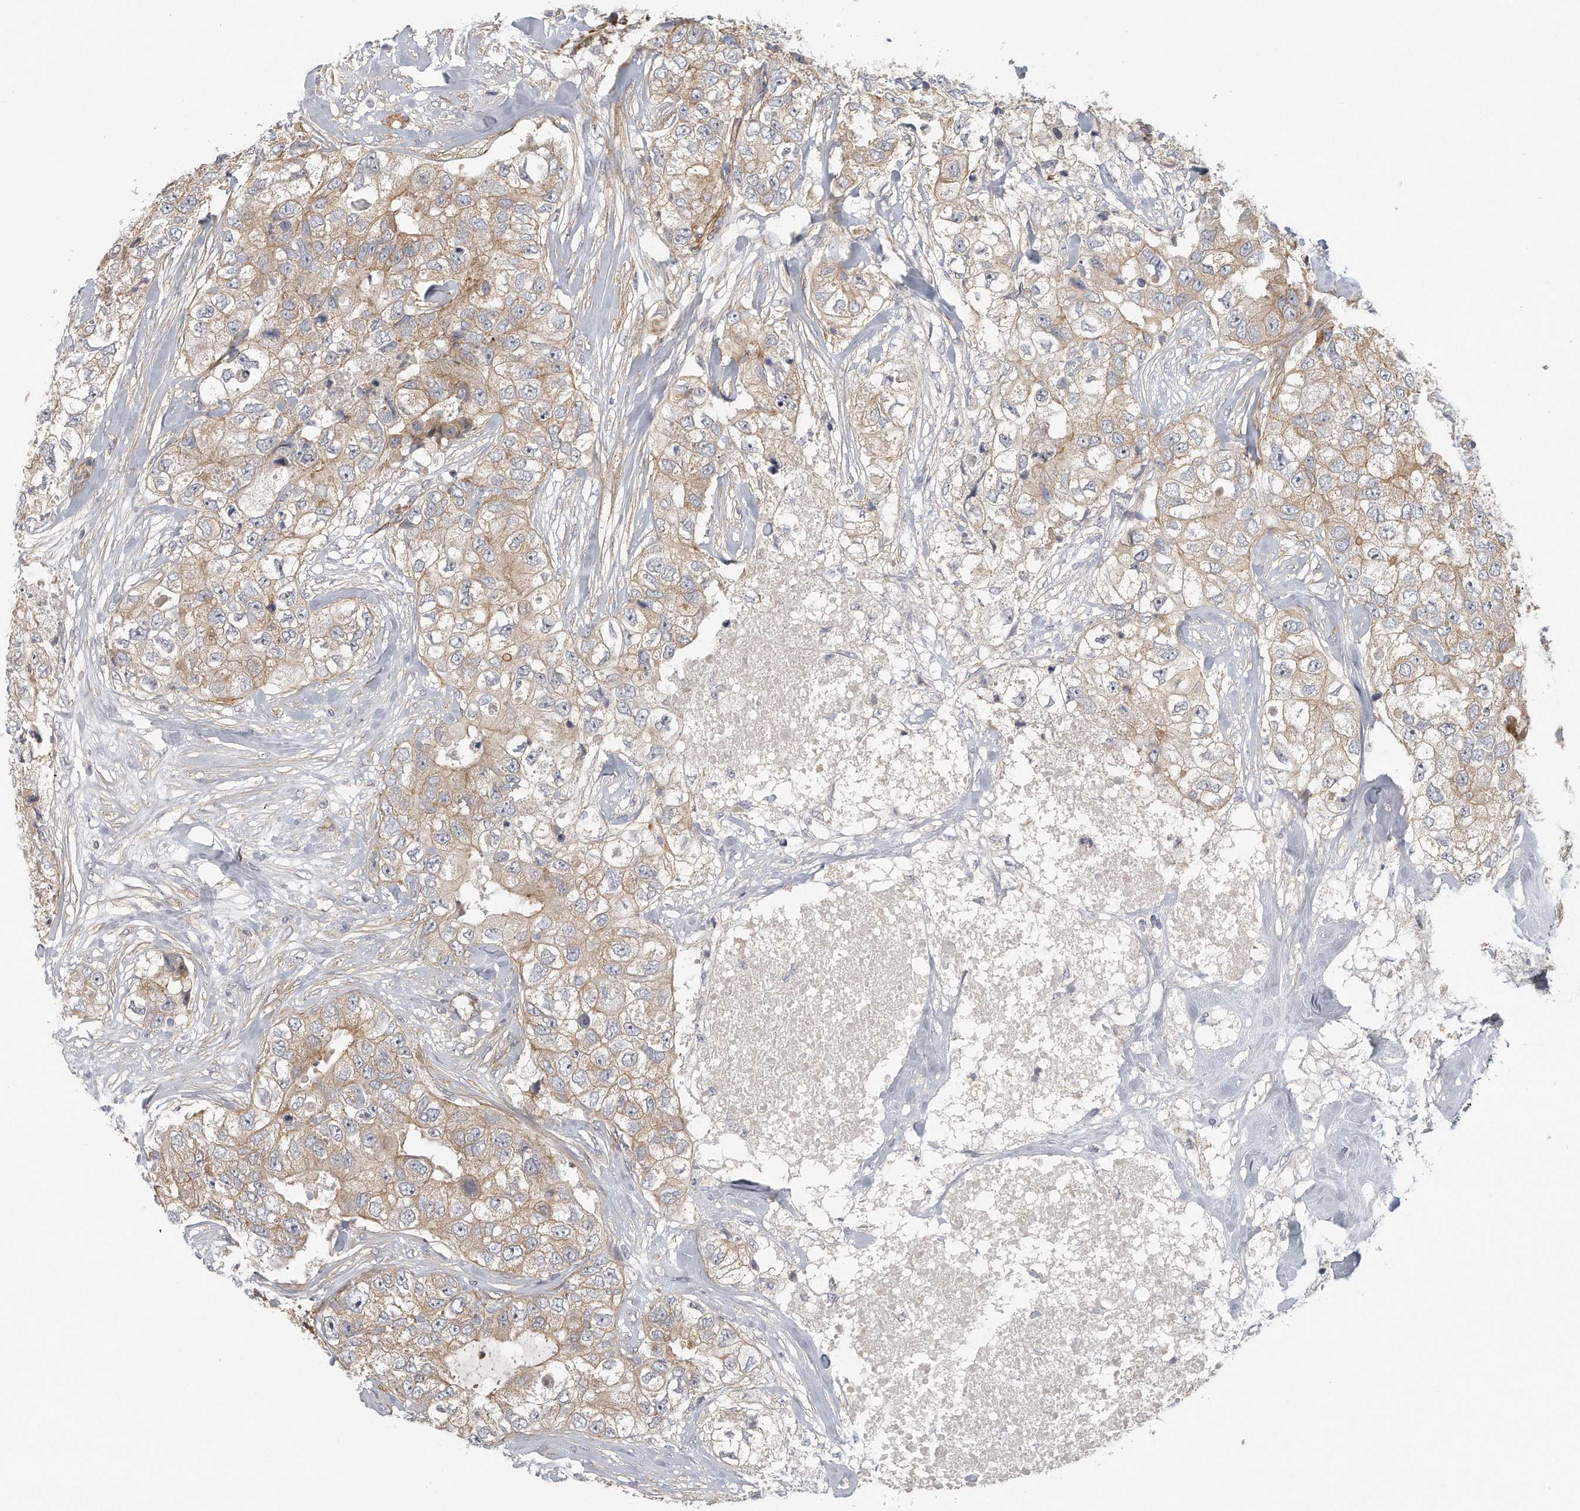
{"staining": {"intensity": "weak", "quantity": ">75%", "location": "cytoplasmic/membranous"}, "tissue": "breast cancer", "cell_type": "Tumor cells", "image_type": "cancer", "snomed": [{"axis": "morphology", "description": "Duct carcinoma"}, {"axis": "topography", "description": "Breast"}], "caption": "Immunohistochemical staining of human breast cancer (infiltrating ductal carcinoma) displays low levels of weak cytoplasmic/membranous protein positivity in approximately >75% of tumor cells.", "gene": "MTERF4", "patient": {"sex": "female", "age": 62}}